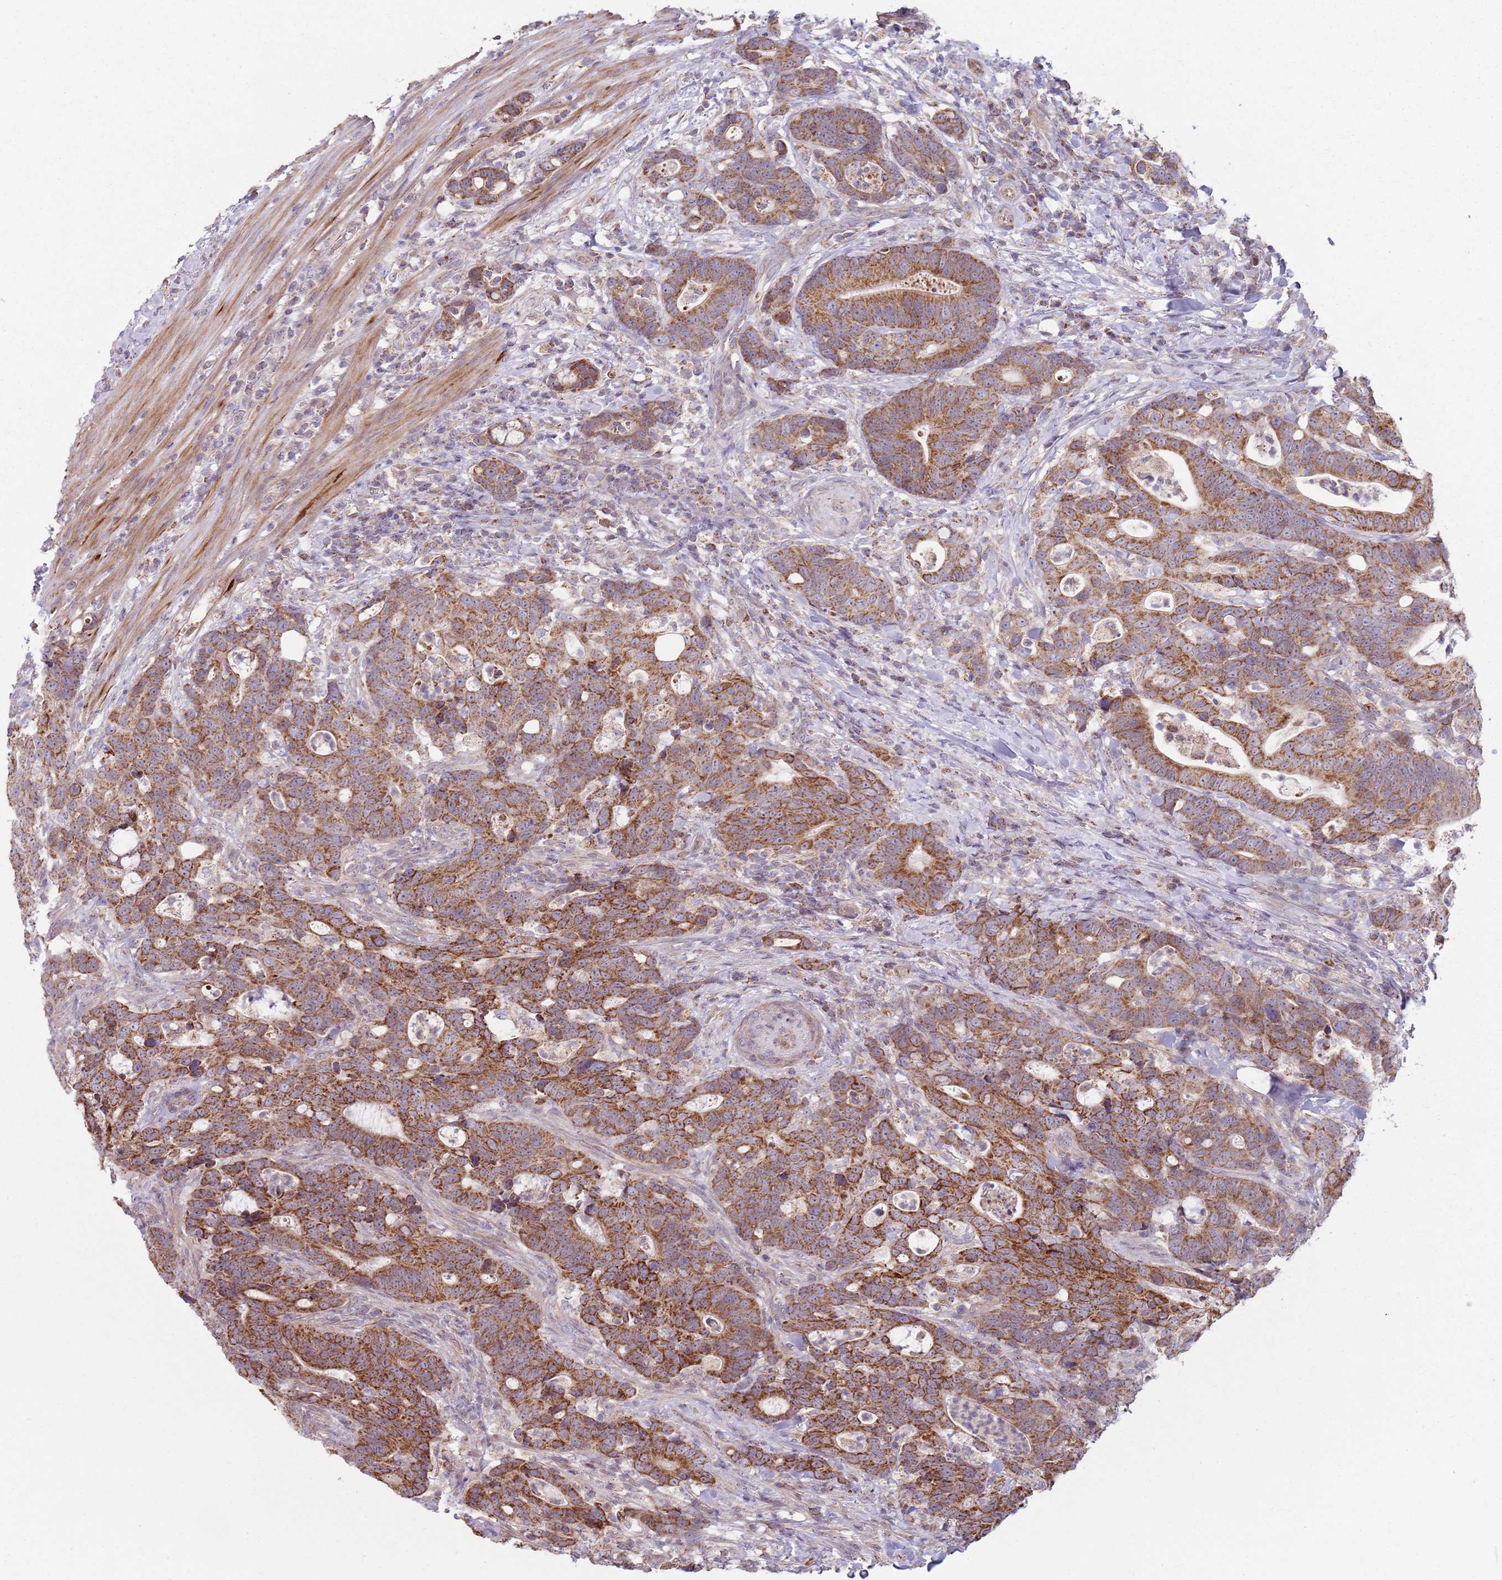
{"staining": {"intensity": "strong", "quantity": ">75%", "location": "cytoplasmic/membranous"}, "tissue": "colorectal cancer", "cell_type": "Tumor cells", "image_type": "cancer", "snomed": [{"axis": "morphology", "description": "Adenocarcinoma, NOS"}, {"axis": "topography", "description": "Colon"}], "caption": "Immunohistochemistry of colorectal cancer (adenocarcinoma) exhibits high levels of strong cytoplasmic/membranous expression in approximately >75% of tumor cells.", "gene": "GAS8", "patient": {"sex": "female", "age": 82}}